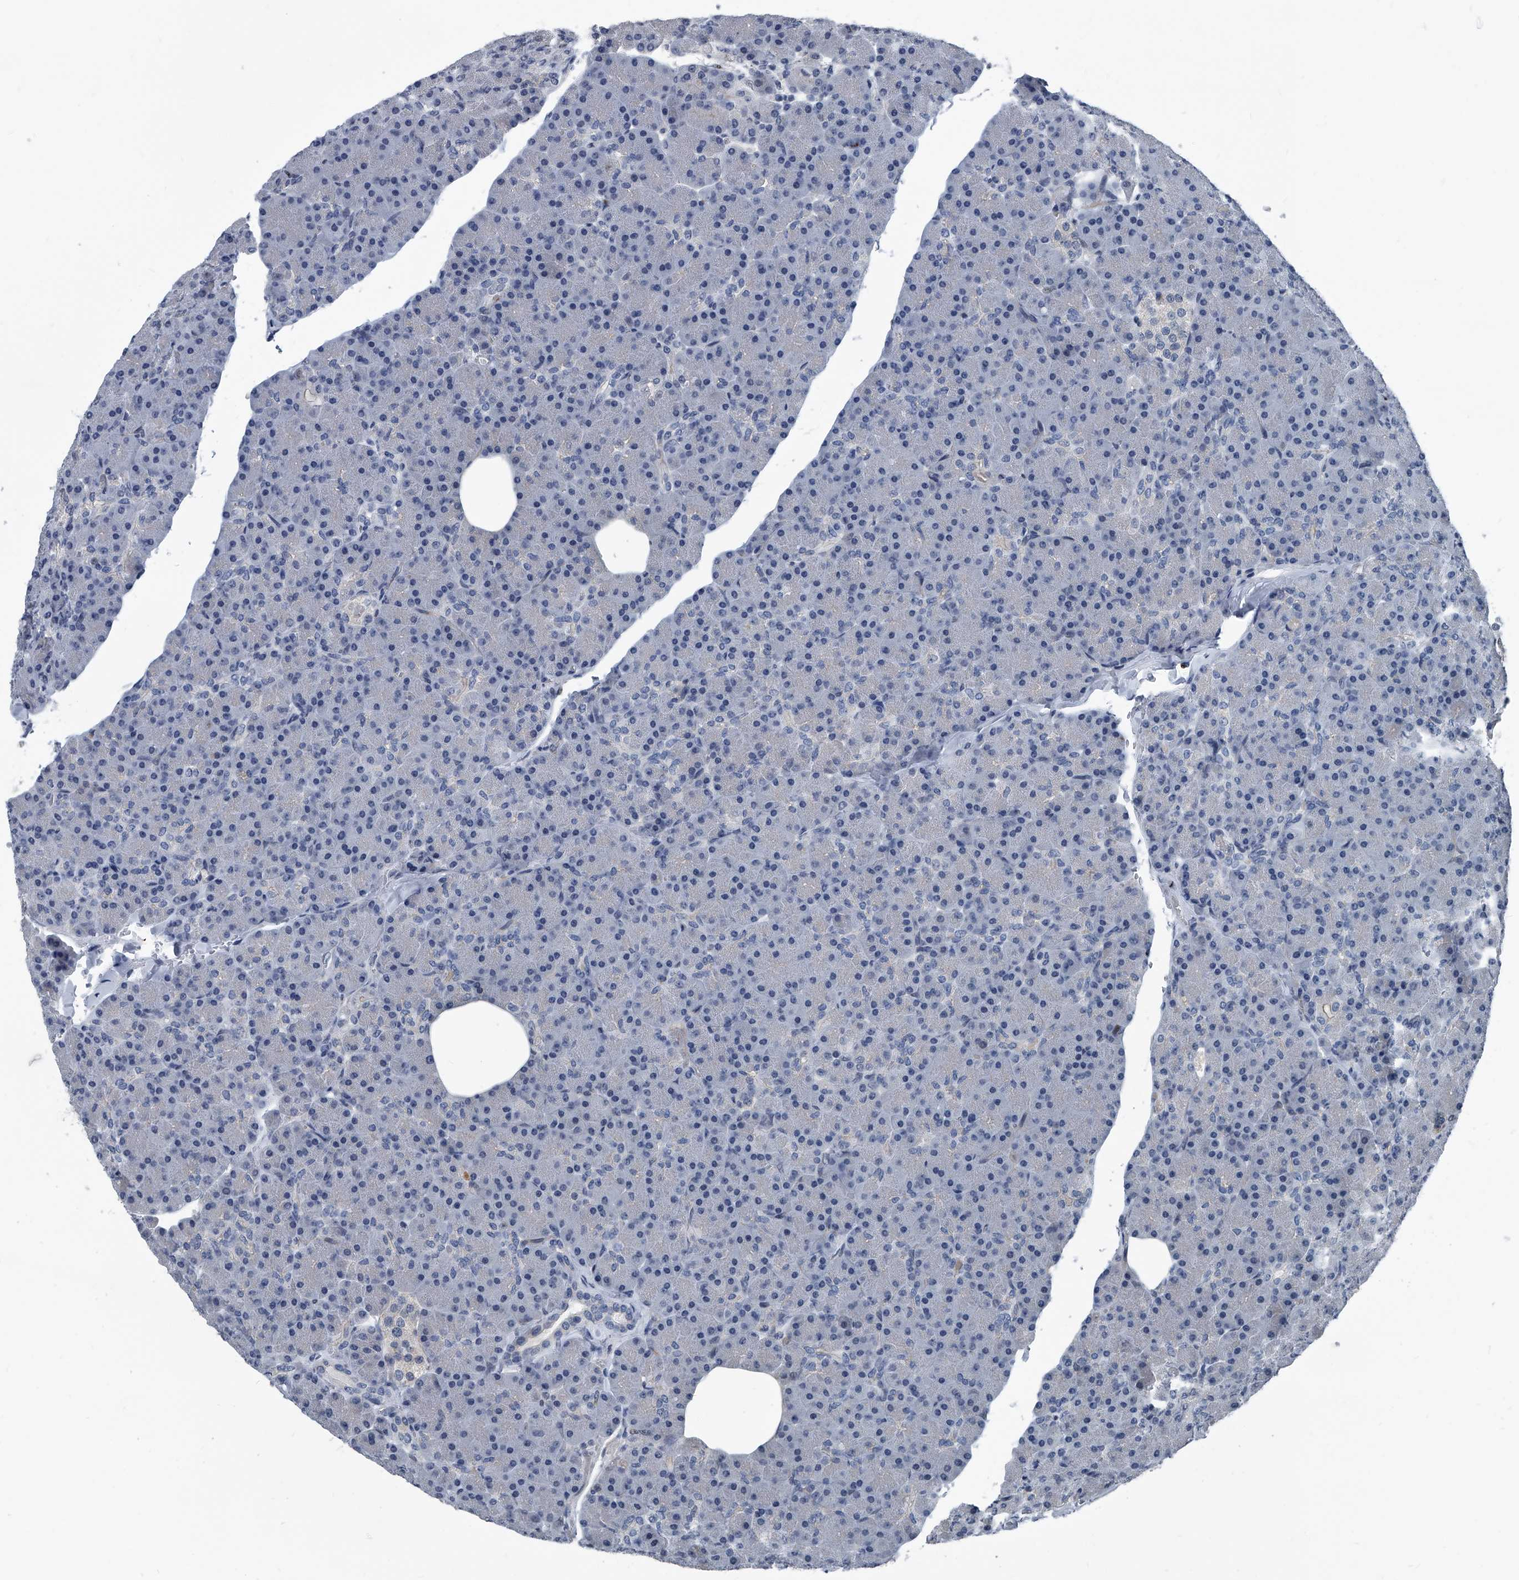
{"staining": {"intensity": "negative", "quantity": "none", "location": "none"}, "tissue": "pancreas", "cell_type": "Exocrine glandular cells", "image_type": "normal", "snomed": [{"axis": "morphology", "description": "Normal tissue, NOS"}, {"axis": "topography", "description": "Pancreas"}], "caption": "High magnification brightfield microscopy of benign pancreas stained with DAB (brown) and counterstained with hematoxylin (blue): exocrine glandular cells show no significant staining. Brightfield microscopy of immunohistochemistry stained with DAB (brown) and hematoxylin (blue), captured at high magnification.", "gene": "MEN1", "patient": {"sex": "female", "age": 43}}